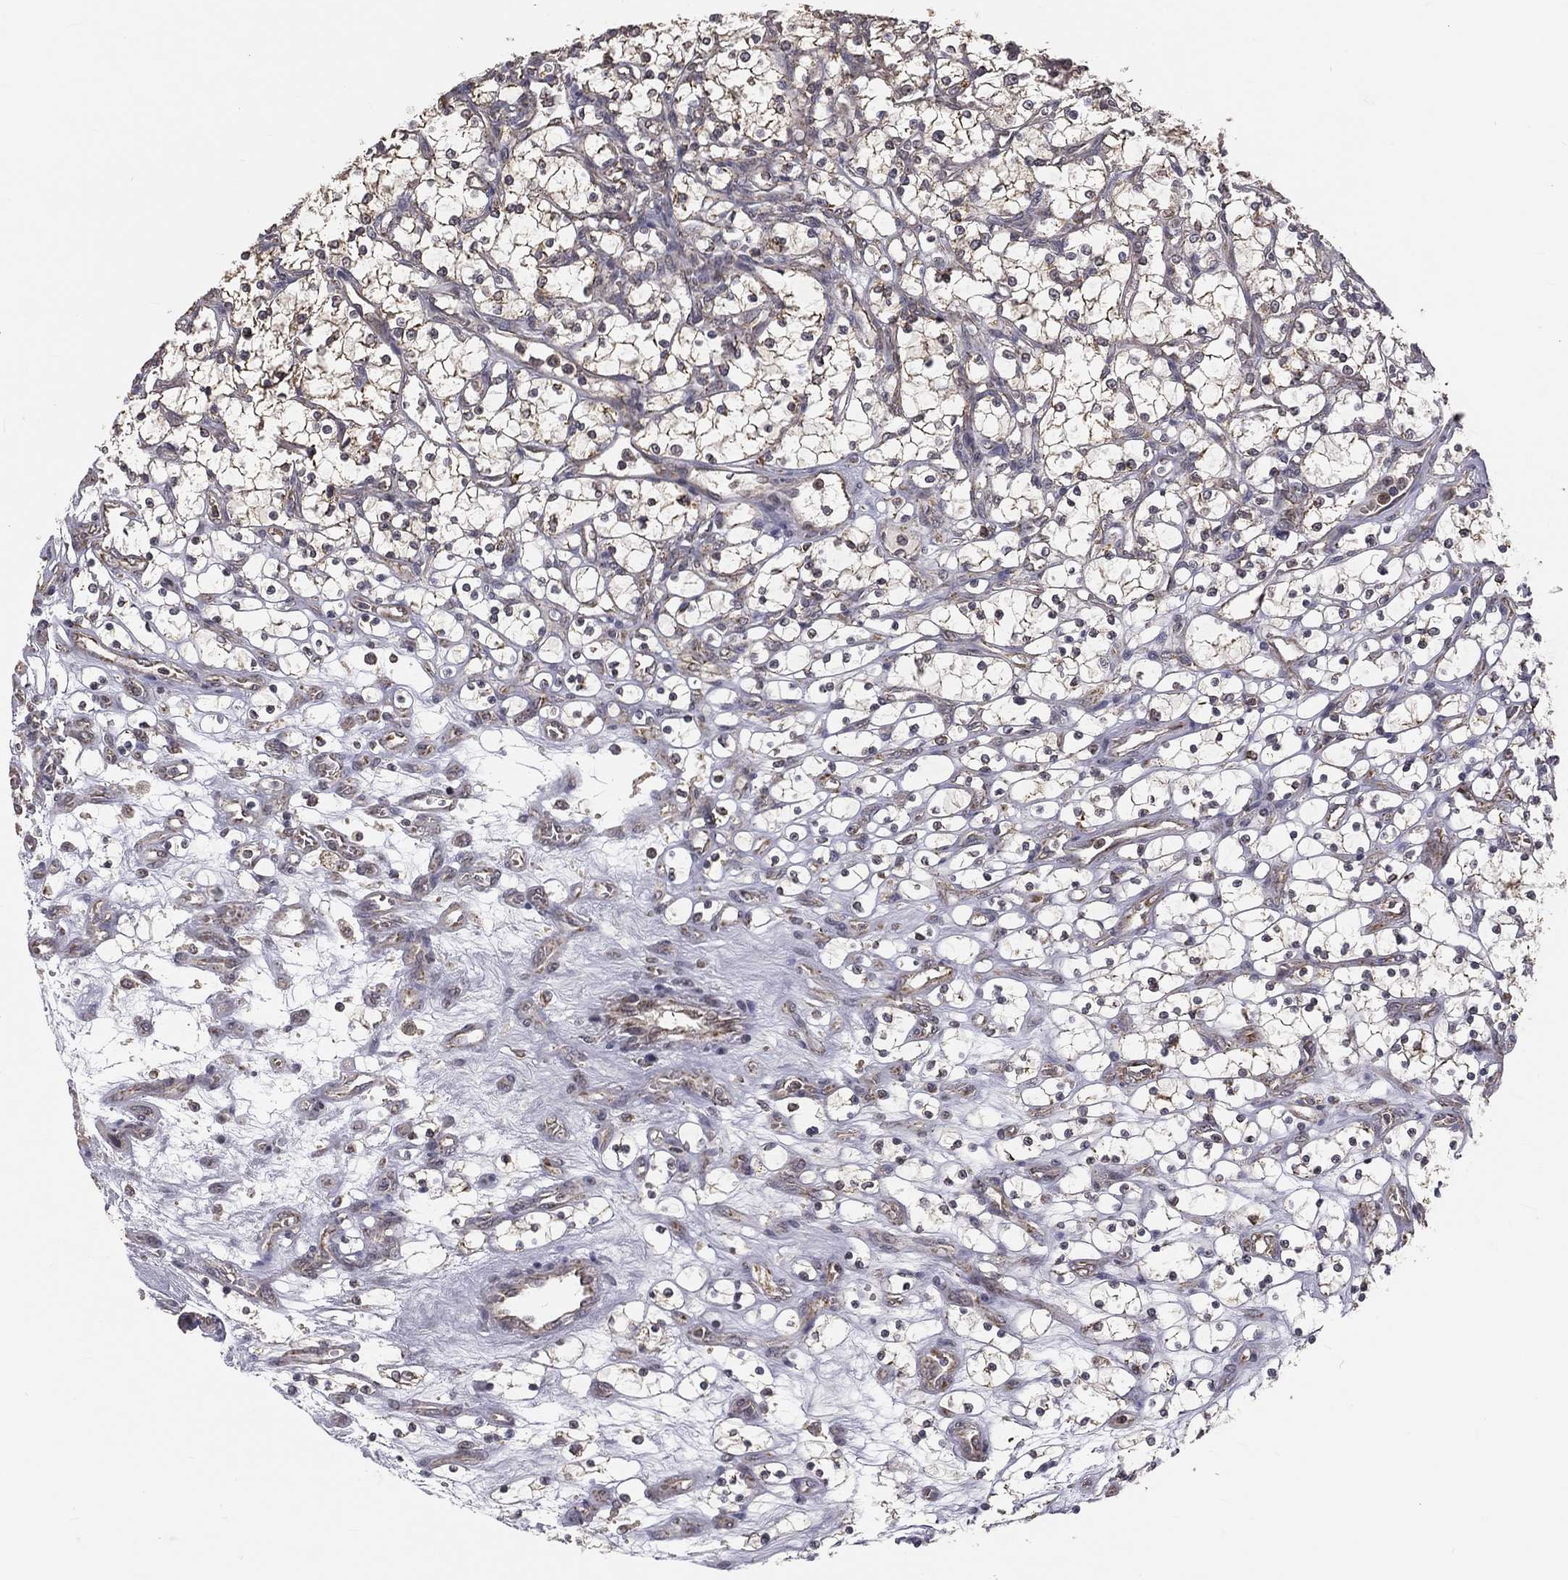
{"staining": {"intensity": "weak", "quantity": "<25%", "location": "cytoplasmic/membranous"}, "tissue": "renal cancer", "cell_type": "Tumor cells", "image_type": "cancer", "snomed": [{"axis": "morphology", "description": "Adenocarcinoma, NOS"}, {"axis": "topography", "description": "Kidney"}], "caption": "A high-resolution histopathology image shows immunohistochemistry (IHC) staining of renal adenocarcinoma, which displays no significant staining in tumor cells.", "gene": "MRPL46", "patient": {"sex": "female", "age": 69}}